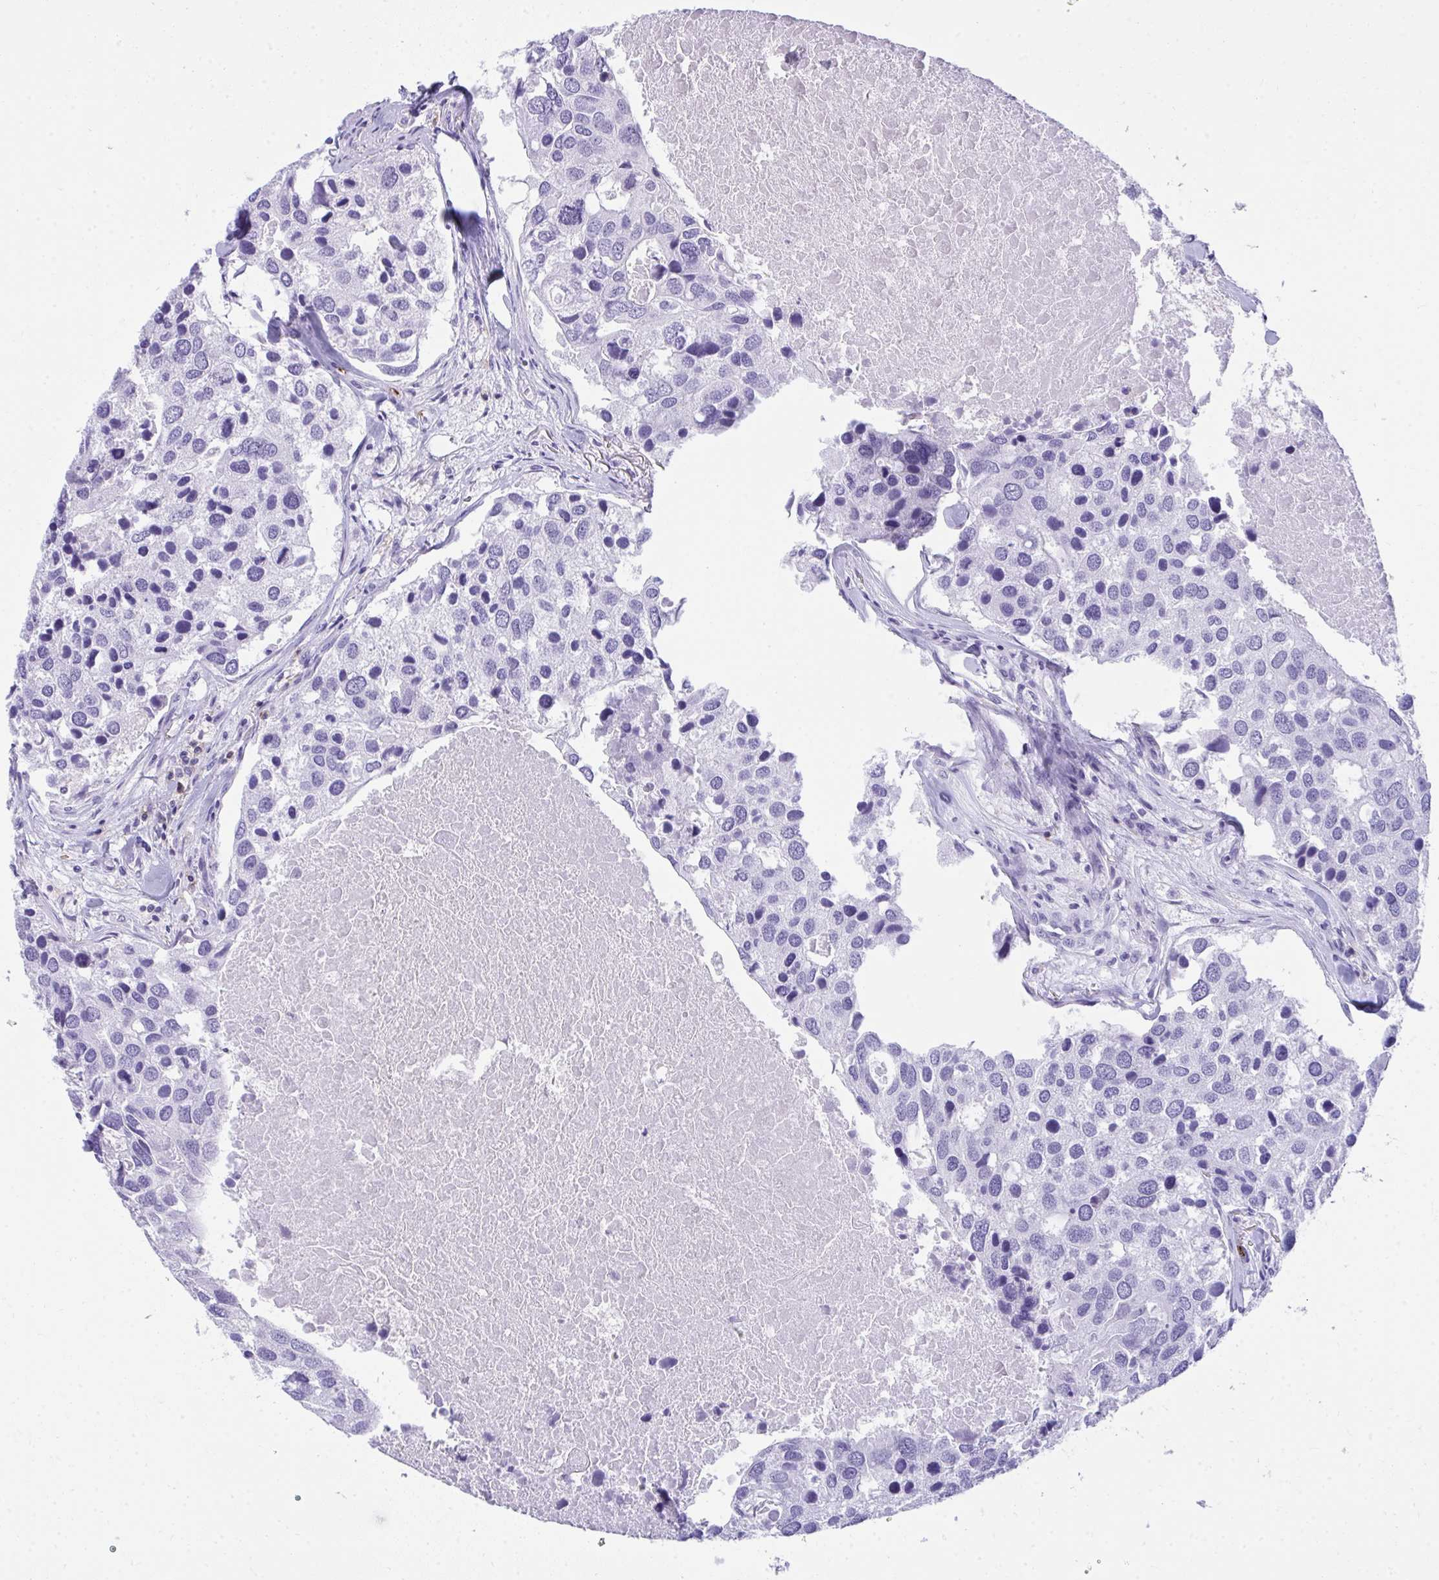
{"staining": {"intensity": "negative", "quantity": "none", "location": "none"}, "tissue": "breast cancer", "cell_type": "Tumor cells", "image_type": "cancer", "snomed": [{"axis": "morphology", "description": "Duct carcinoma"}, {"axis": "topography", "description": "Breast"}], "caption": "Human breast cancer stained for a protein using immunohistochemistry (IHC) demonstrates no staining in tumor cells.", "gene": "SPN", "patient": {"sex": "female", "age": 83}}